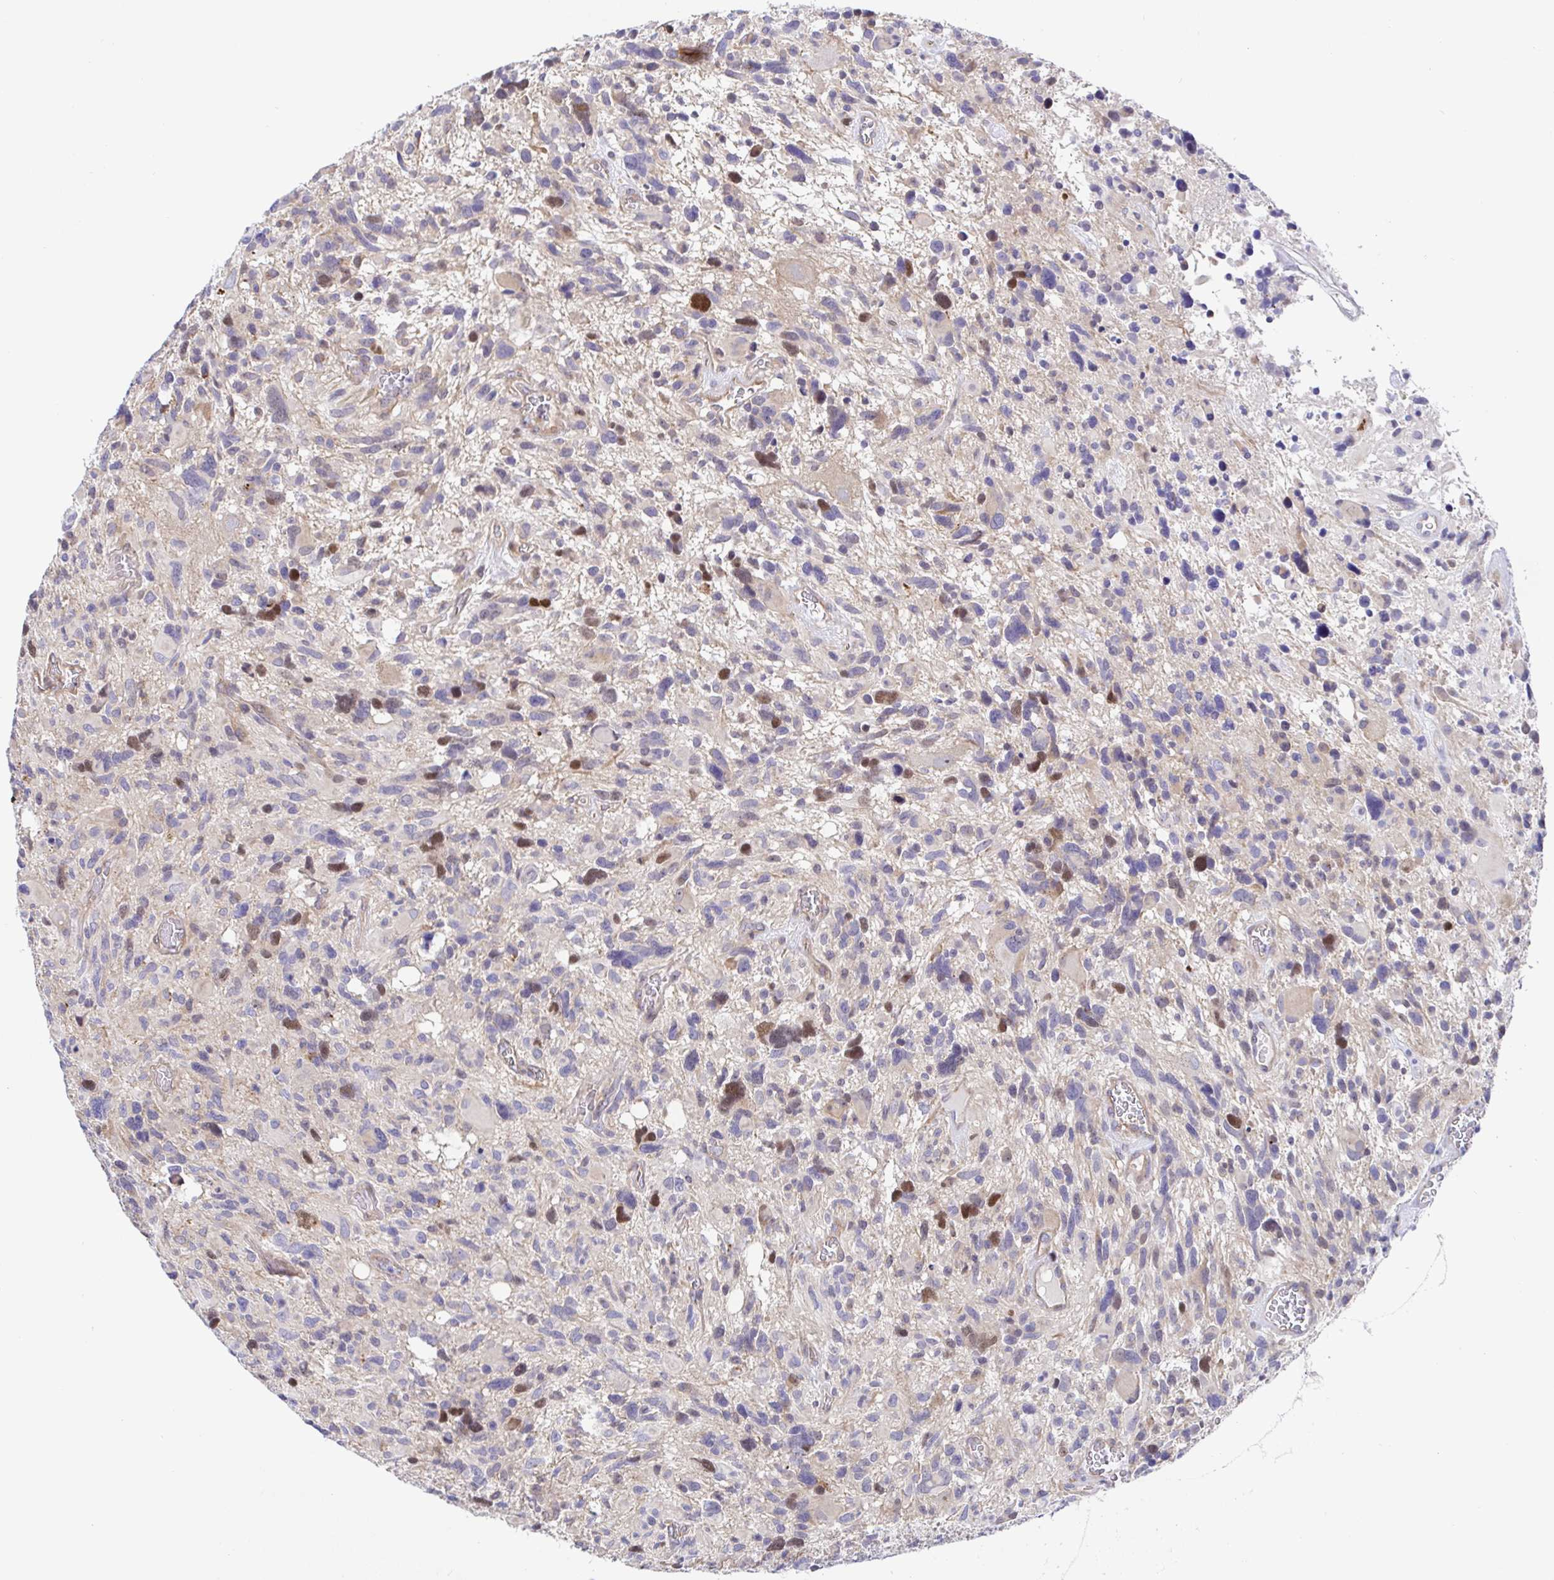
{"staining": {"intensity": "moderate", "quantity": "<25%", "location": "nuclear"}, "tissue": "glioma", "cell_type": "Tumor cells", "image_type": "cancer", "snomed": [{"axis": "morphology", "description": "Glioma, malignant, High grade"}, {"axis": "topography", "description": "Brain"}], "caption": "Protein analysis of malignant high-grade glioma tissue demonstrates moderate nuclear expression in approximately <25% of tumor cells.", "gene": "TIMELESS", "patient": {"sex": "male", "age": 49}}